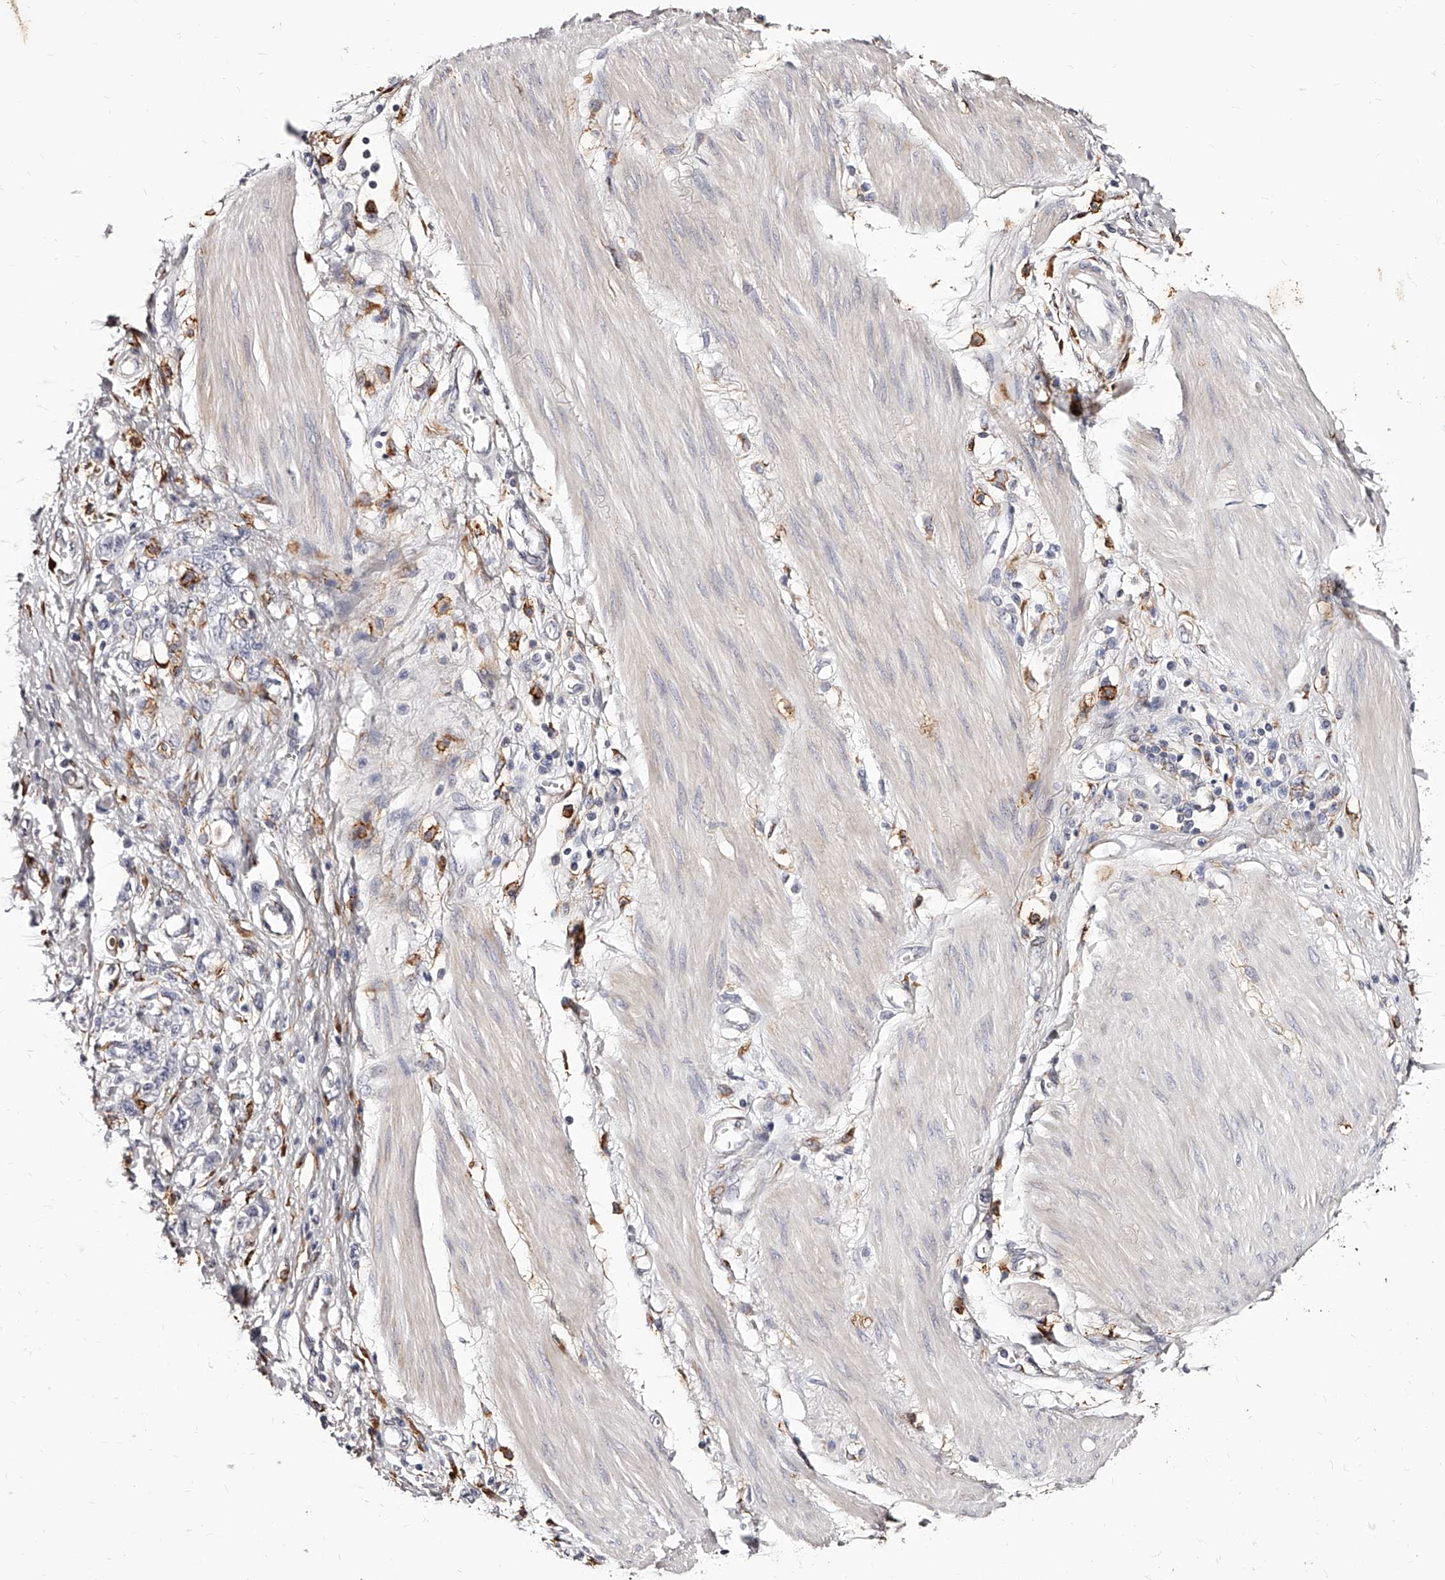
{"staining": {"intensity": "negative", "quantity": "none", "location": "none"}, "tissue": "stomach cancer", "cell_type": "Tumor cells", "image_type": "cancer", "snomed": [{"axis": "morphology", "description": "Adenocarcinoma, NOS"}, {"axis": "topography", "description": "Stomach"}], "caption": "Stomach cancer (adenocarcinoma) stained for a protein using immunohistochemistry displays no positivity tumor cells.", "gene": "CD82", "patient": {"sex": "female", "age": 76}}